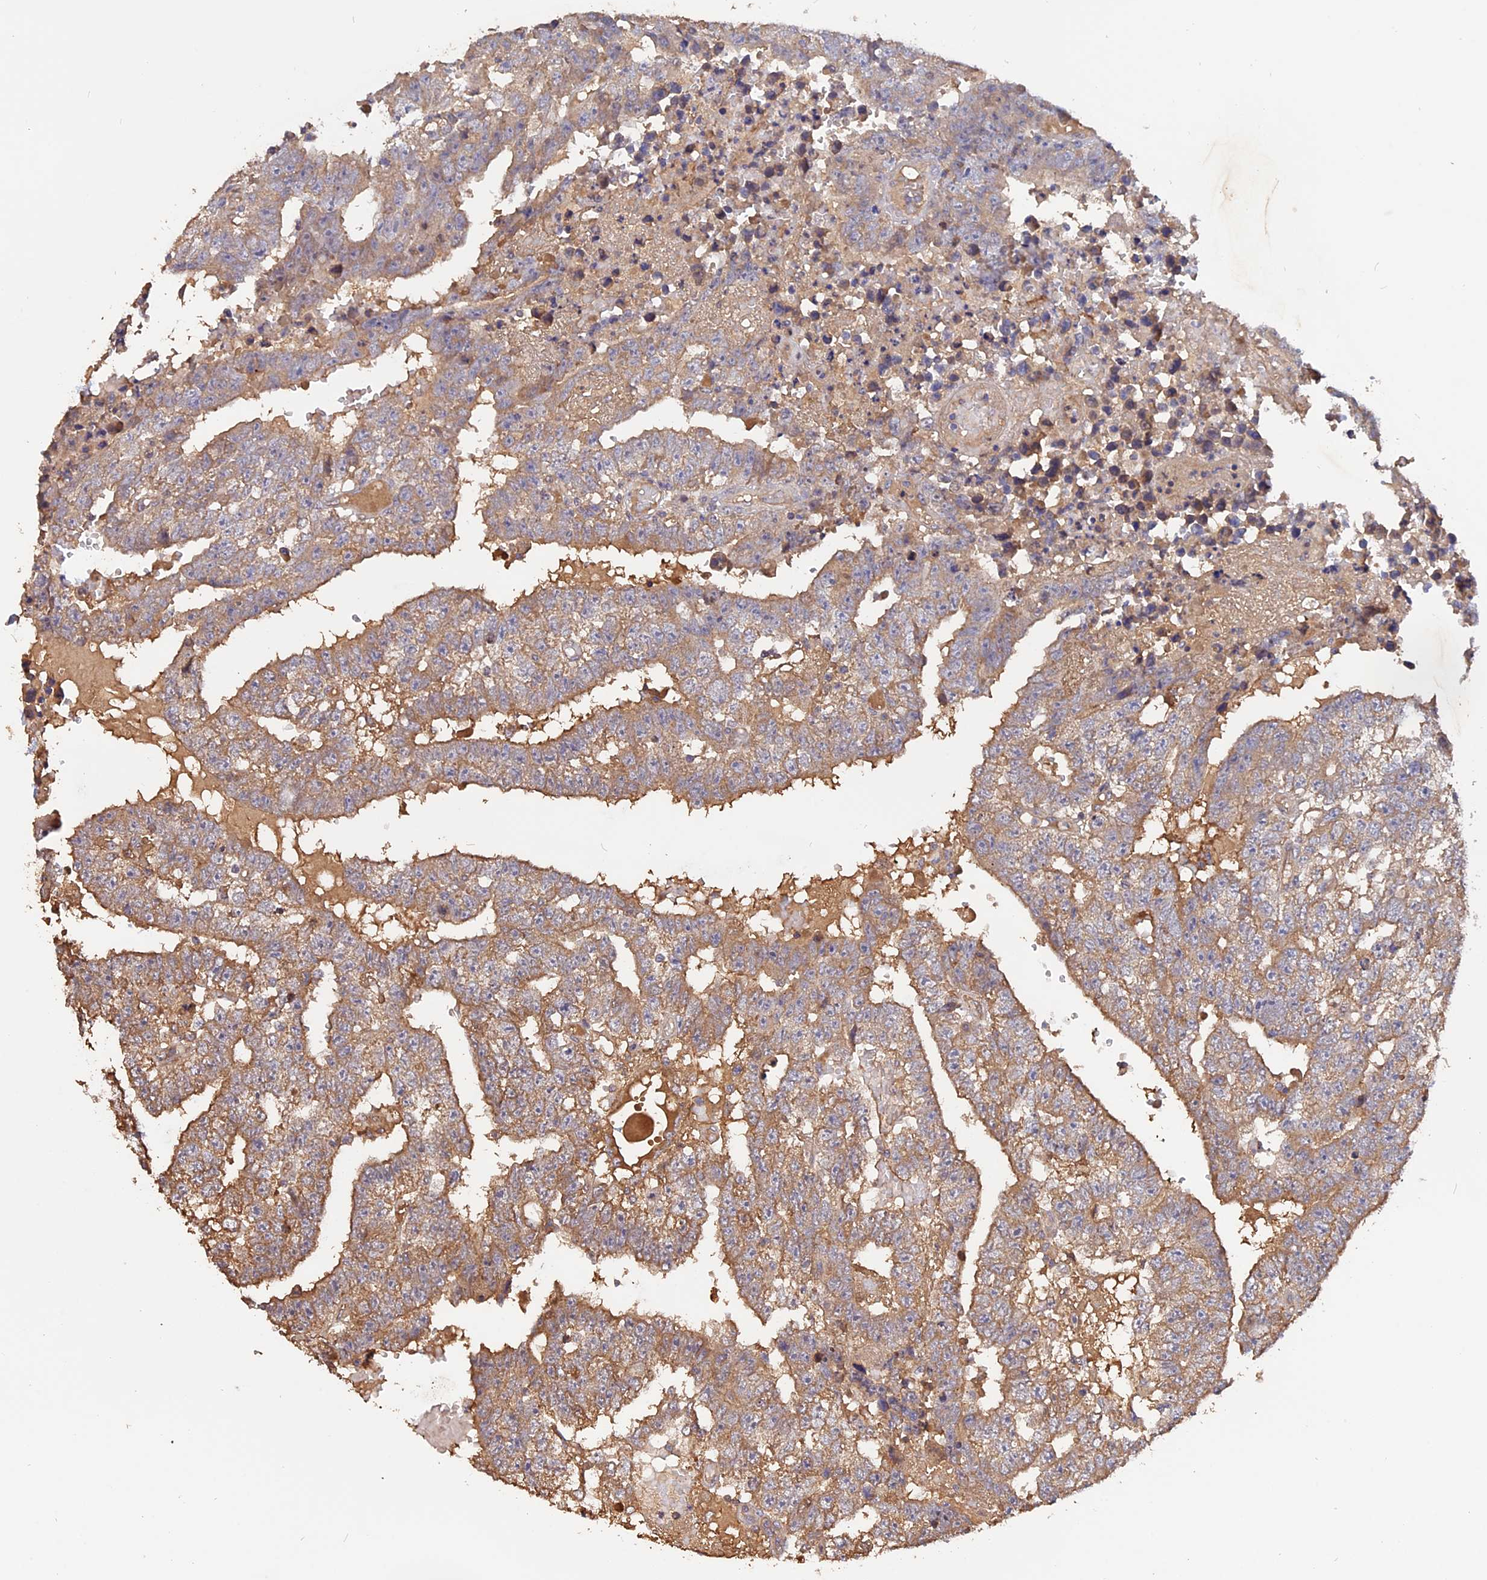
{"staining": {"intensity": "moderate", "quantity": ">75%", "location": "cytoplasmic/membranous"}, "tissue": "testis cancer", "cell_type": "Tumor cells", "image_type": "cancer", "snomed": [{"axis": "morphology", "description": "Carcinoma, Embryonal, NOS"}, {"axis": "topography", "description": "Testis"}], "caption": "This is an image of immunohistochemistry staining of testis embryonal carcinoma, which shows moderate positivity in the cytoplasmic/membranous of tumor cells.", "gene": "RASAL1", "patient": {"sex": "male", "age": 25}}